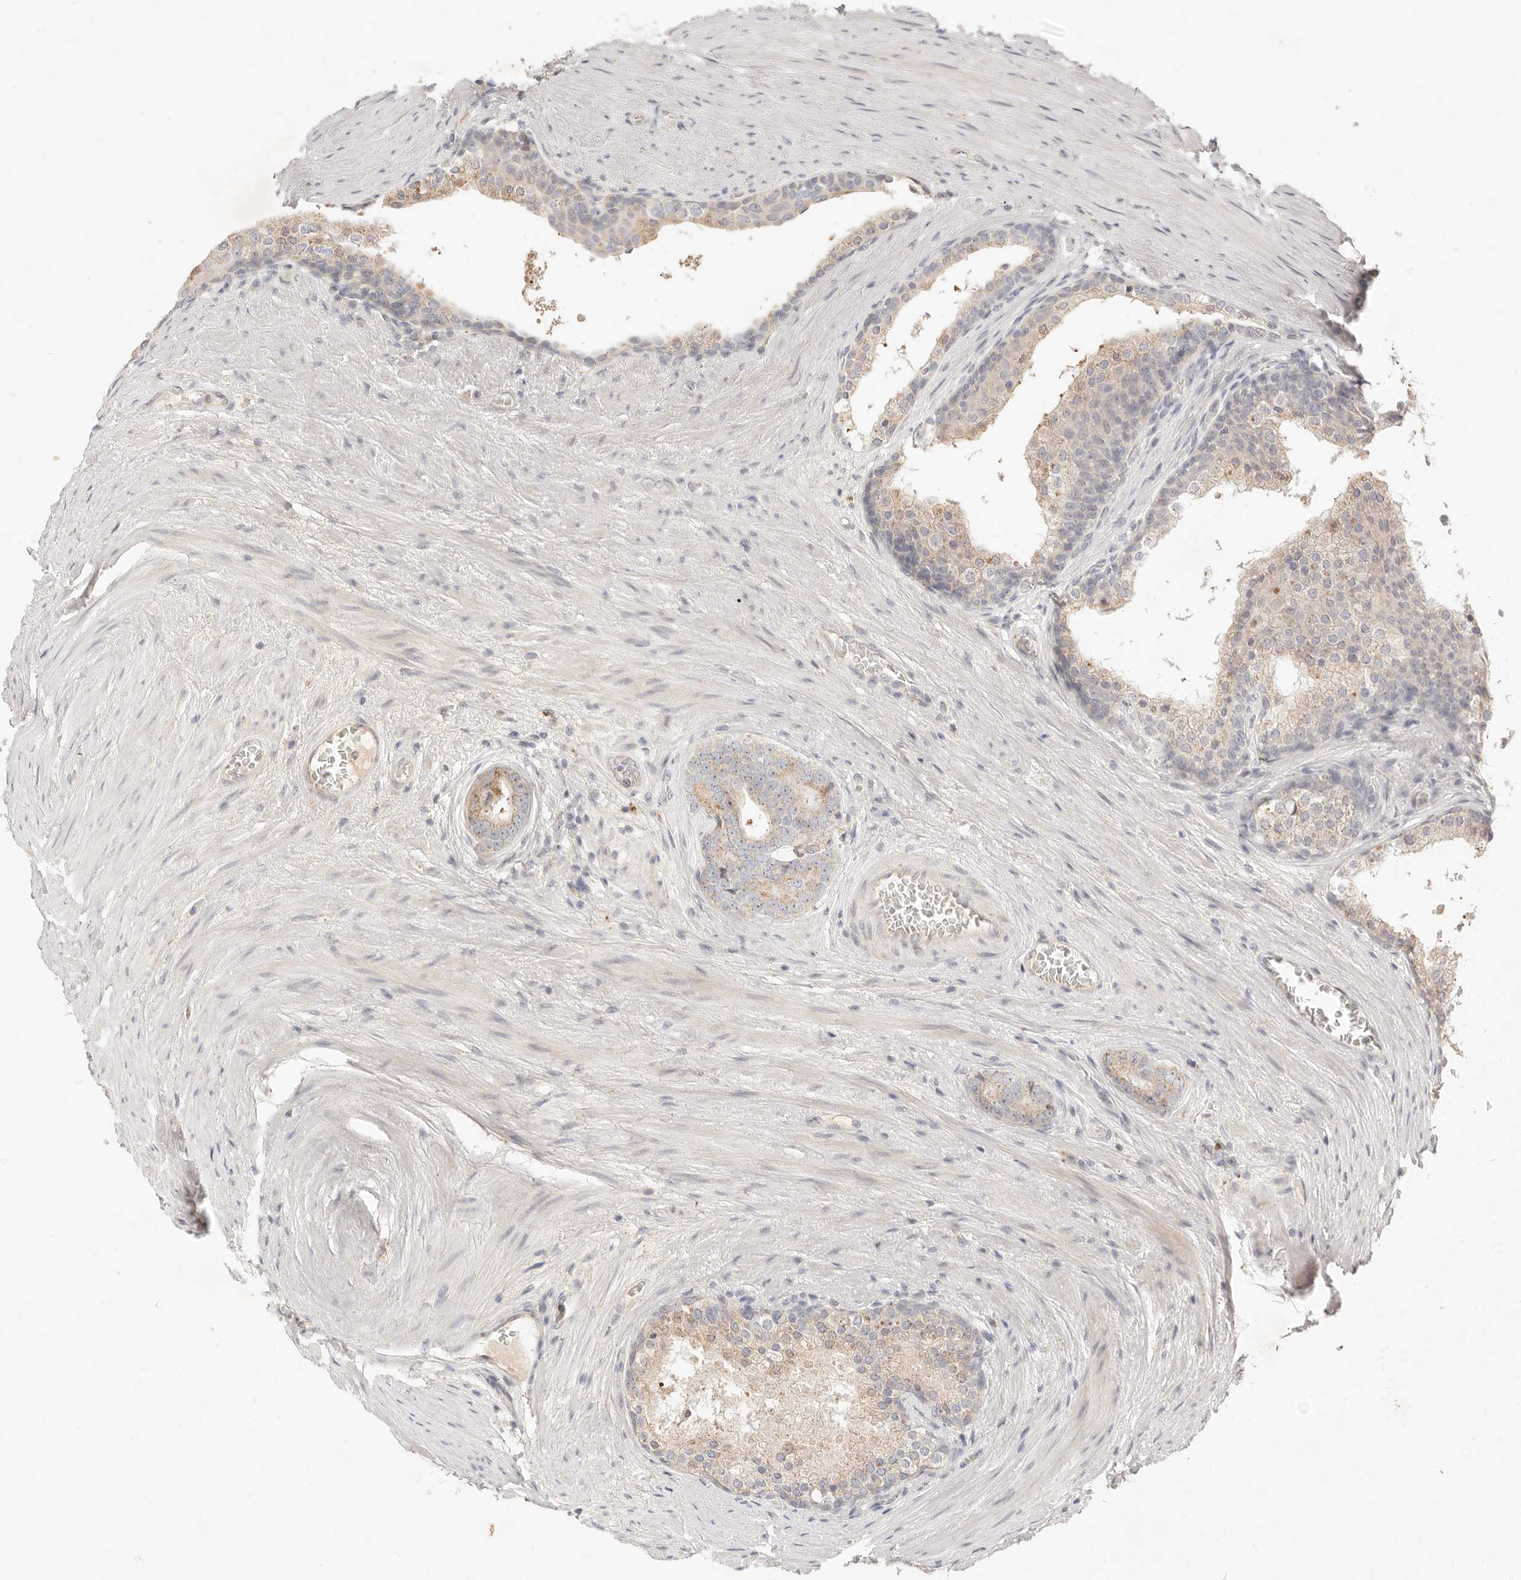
{"staining": {"intensity": "weak", "quantity": "25%-75%", "location": "cytoplasmic/membranous"}, "tissue": "prostate cancer", "cell_type": "Tumor cells", "image_type": "cancer", "snomed": [{"axis": "morphology", "description": "Adenocarcinoma, High grade"}, {"axis": "topography", "description": "Prostate"}], "caption": "Weak cytoplasmic/membranous protein expression is present in approximately 25%-75% of tumor cells in adenocarcinoma (high-grade) (prostate).", "gene": "ACOX1", "patient": {"sex": "male", "age": 56}}